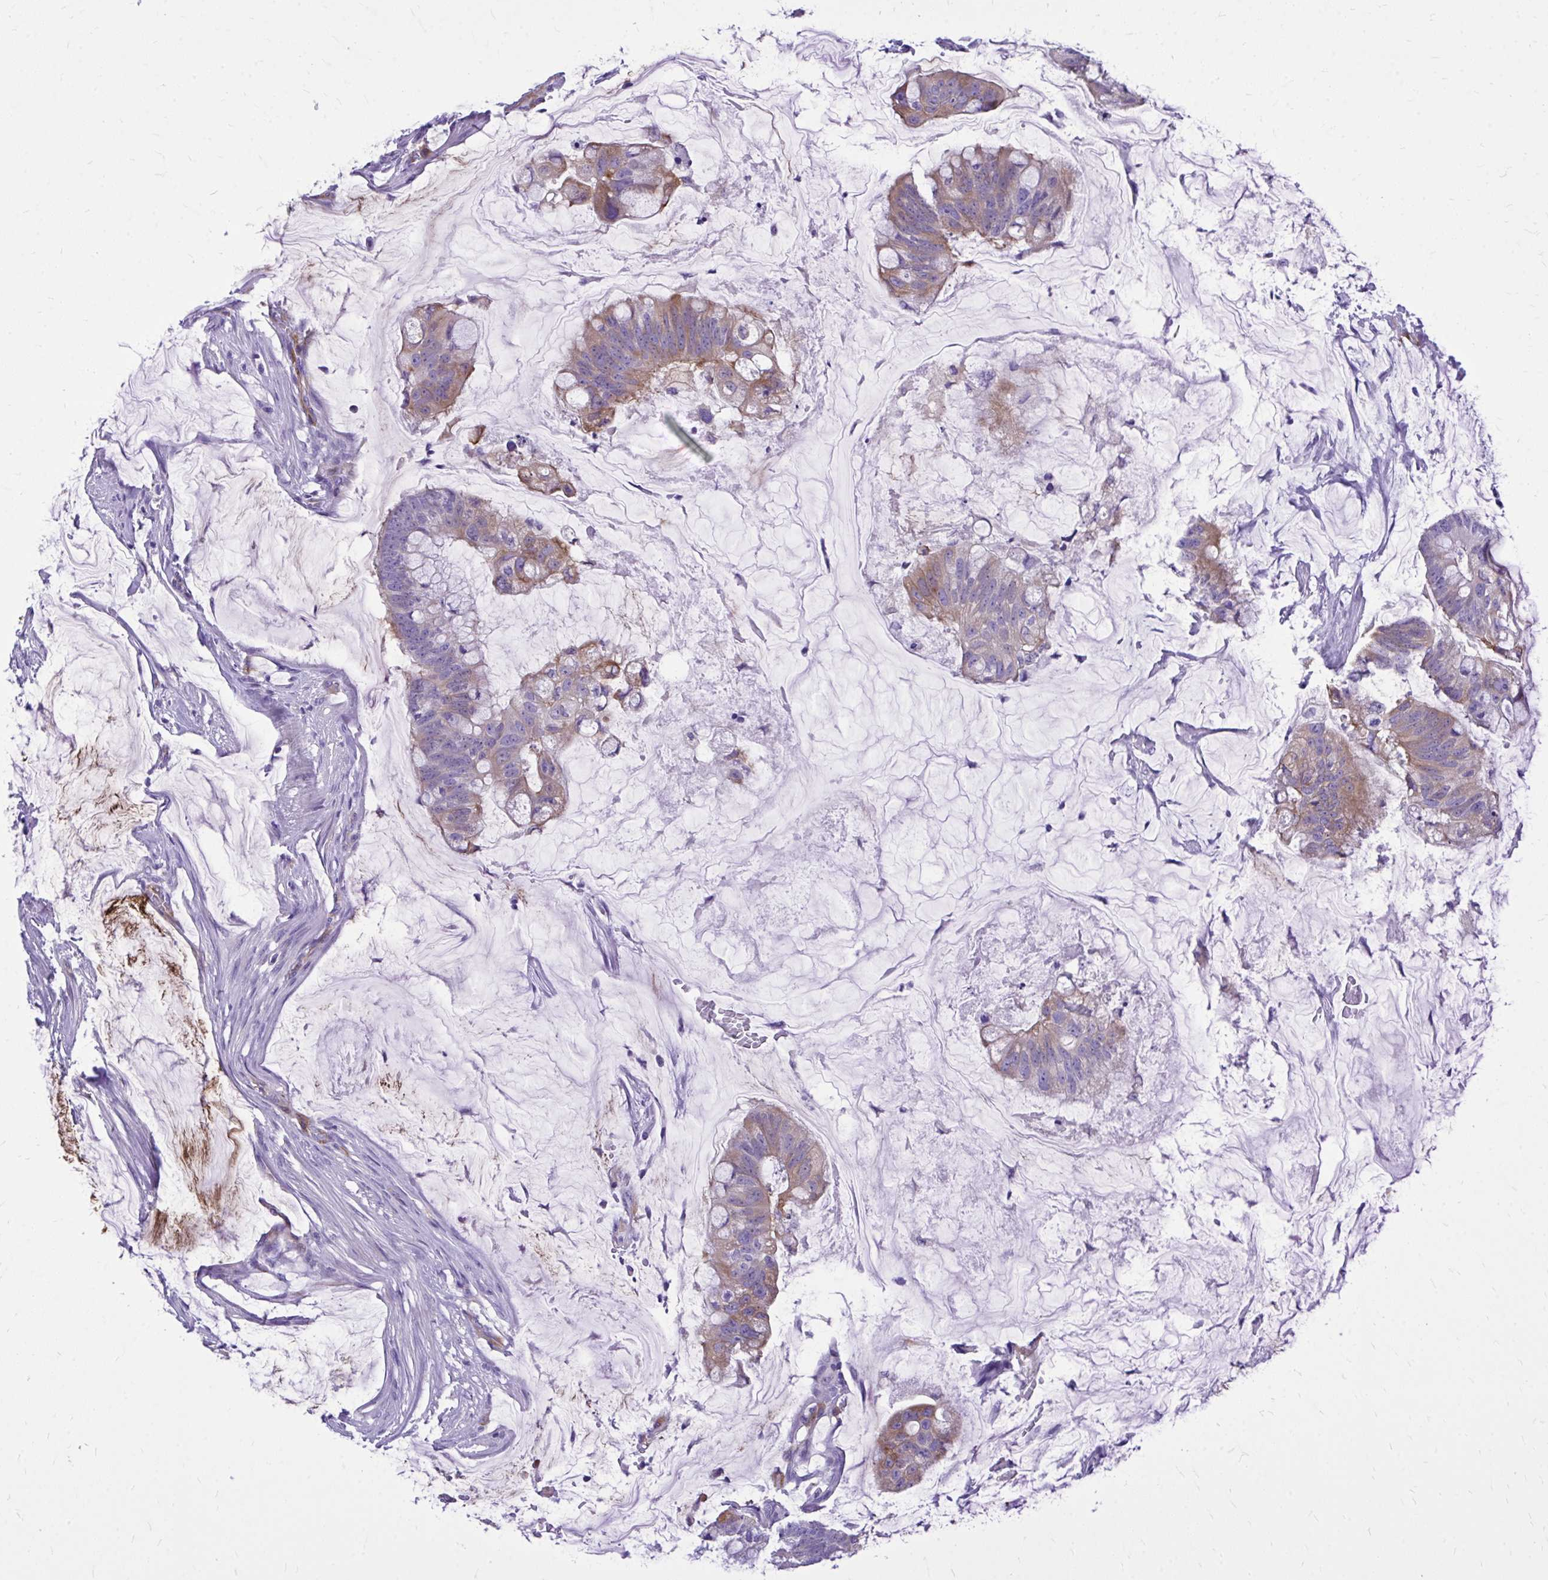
{"staining": {"intensity": "moderate", "quantity": "<25%", "location": "cytoplasmic/membranous"}, "tissue": "colorectal cancer", "cell_type": "Tumor cells", "image_type": "cancer", "snomed": [{"axis": "morphology", "description": "Adenocarcinoma, NOS"}, {"axis": "topography", "description": "Colon"}], "caption": "A micrograph of colorectal cancer stained for a protein exhibits moderate cytoplasmic/membranous brown staining in tumor cells. (brown staining indicates protein expression, while blue staining denotes nuclei).", "gene": "EPB41L1", "patient": {"sex": "male", "age": 62}}